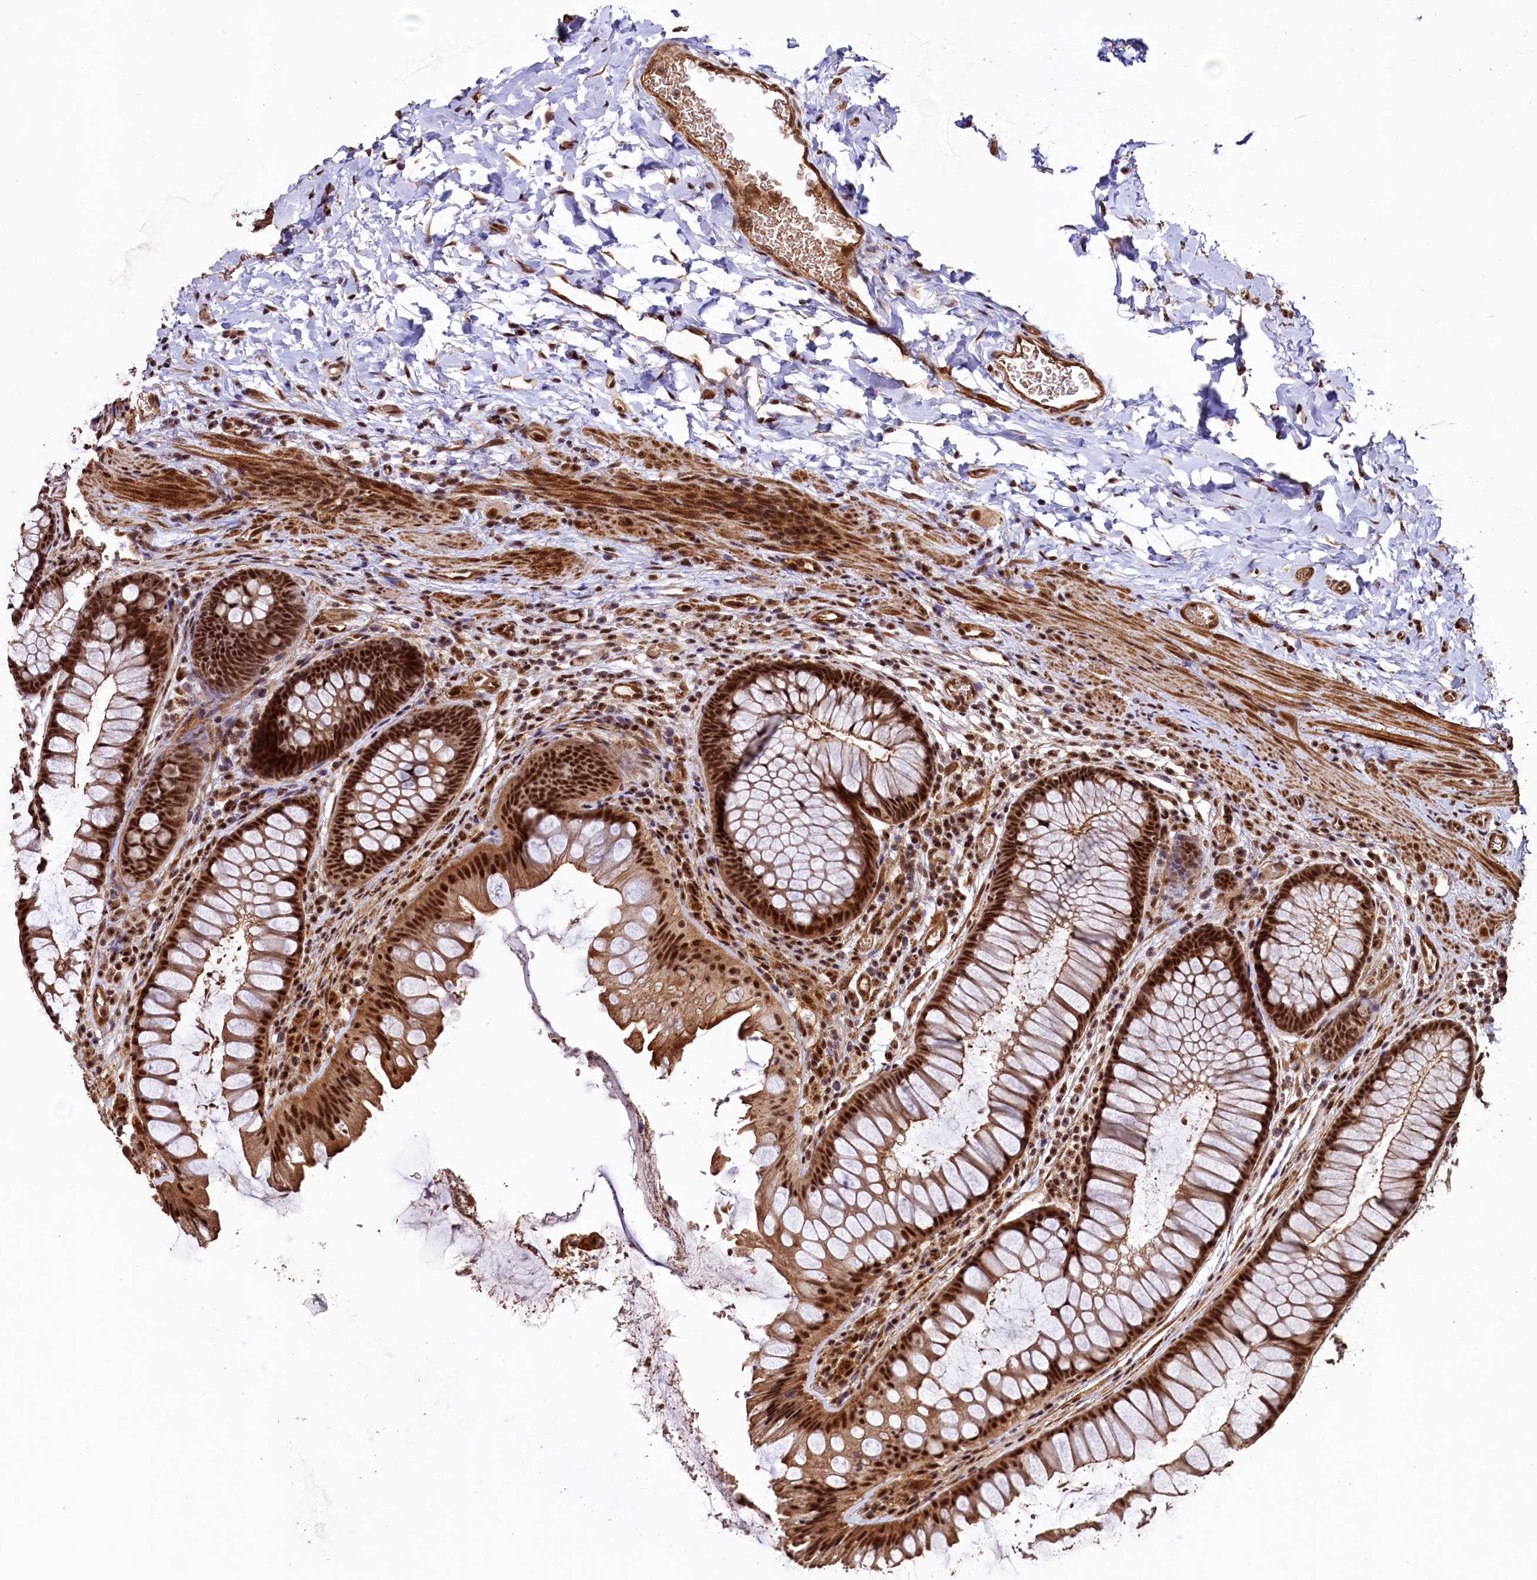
{"staining": {"intensity": "strong", "quantity": ">75%", "location": "cytoplasmic/membranous,nuclear"}, "tissue": "colon", "cell_type": "Endothelial cells", "image_type": "normal", "snomed": [{"axis": "morphology", "description": "Normal tissue, NOS"}, {"axis": "topography", "description": "Colon"}], "caption": "A high amount of strong cytoplasmic/membranous,nuclear positivity is appreciated in approximately >75% of endothelial cells in normal colon. (IHC, brightfield microscopy, high magnification).", "gene": "SFSWAP", "patient": {"sex": "female", "age": 62}}